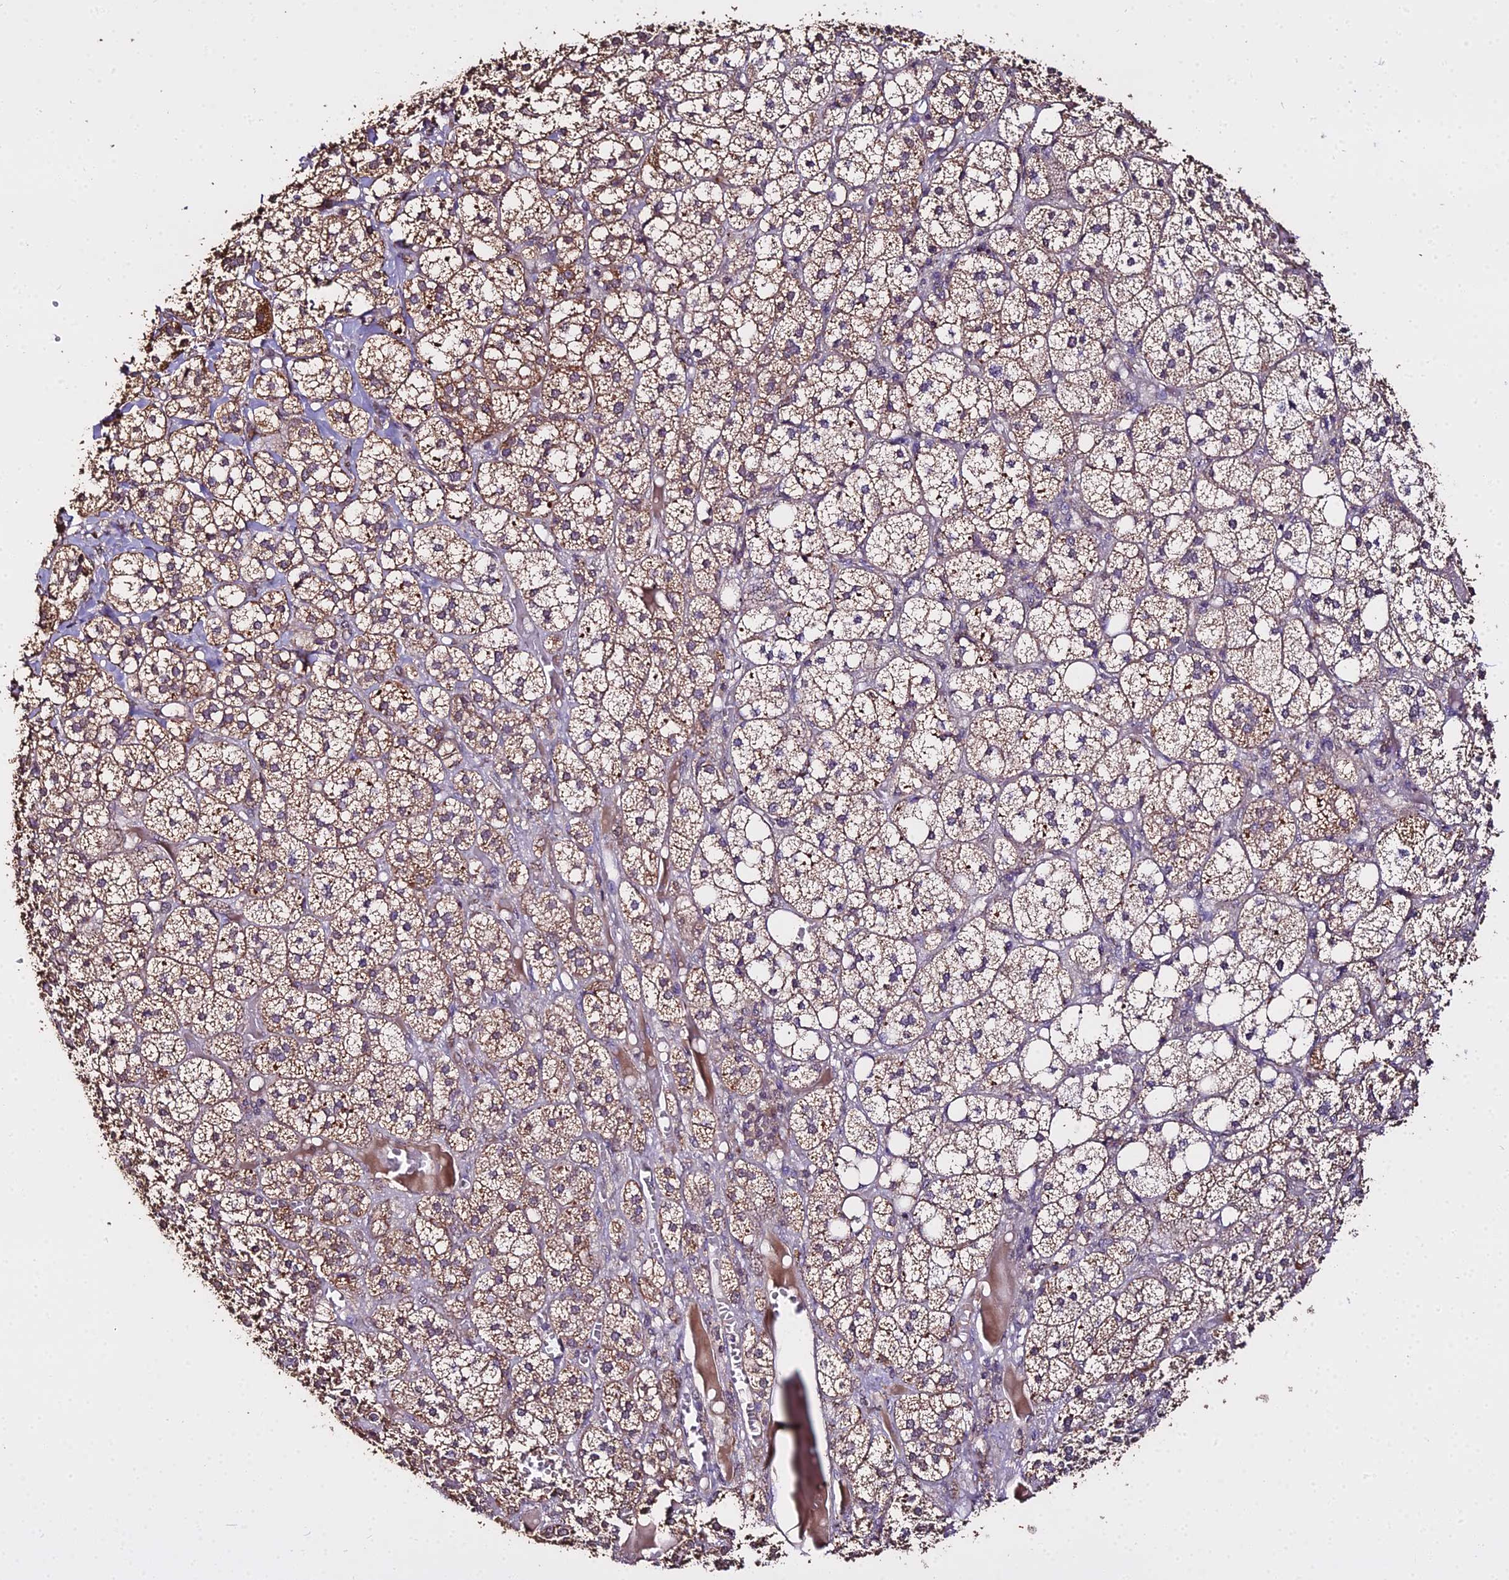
{"staining": {"intensity": "moderate", "quantity": ">75%", "location": "cytoplasmic/membranous"}, "tissue": "adrenal gland", "cell_type": "Glandular cells", "image_type": "normal", "snomed": [{"axis": "morphology", "description": "Normal tissue, NOS"}, {"axis": "topography", "description": "Adrenal gland"}], "caption": "Glandular cells reveal medium levels of moderate cytoplasmic/membranous expression in about >75% of cells in benign human adrenal gland. The staining was performed using DAB (3,3'-diaminobenzidine) to visualize the protein expression in brown, while the nuclei were stained in blue with hematoxylin (Magnification: 20x).", "gene": "METTL13", "patient": {"sex": "female", "age": 61}}